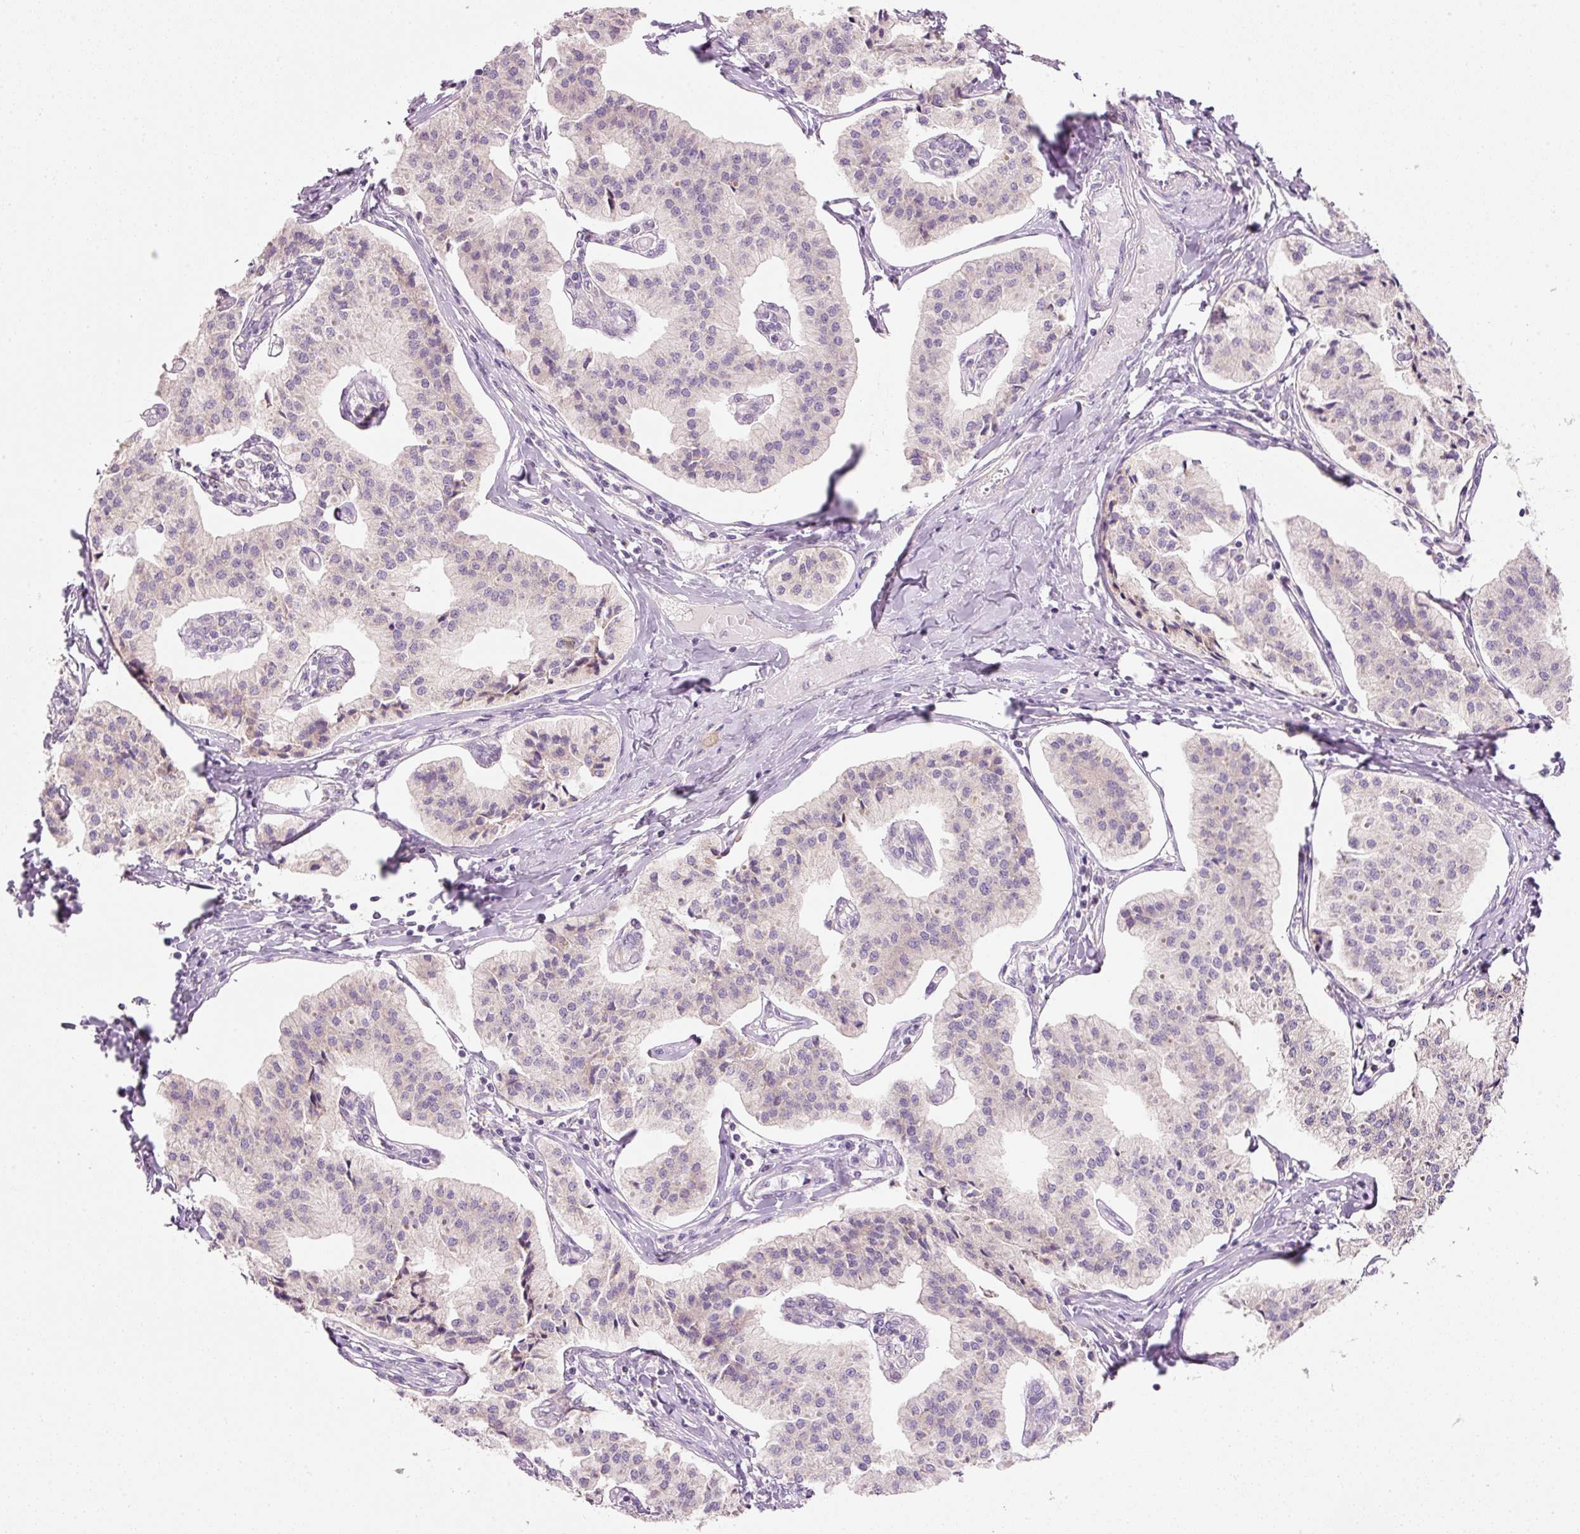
{"staining": {"intensity": "negative", "quantity": "none", "location": "none"}, "tissue": "pancreatic cancer", "cell_type": "Tumor cells", "image_type": "cancer", "snomed": [{"axis": "morphology", "description": "Adenocarcinoma, NOS"}, {"axis": "topography", "description": "Pancreas"}], "caption": "Immunohistochemical staining of human adenocarcinoma (pancreatic) displays no significant positivity in tumor cells.", "gene": "FAM78B", "patient": {"sex": "female", "age": 50}}